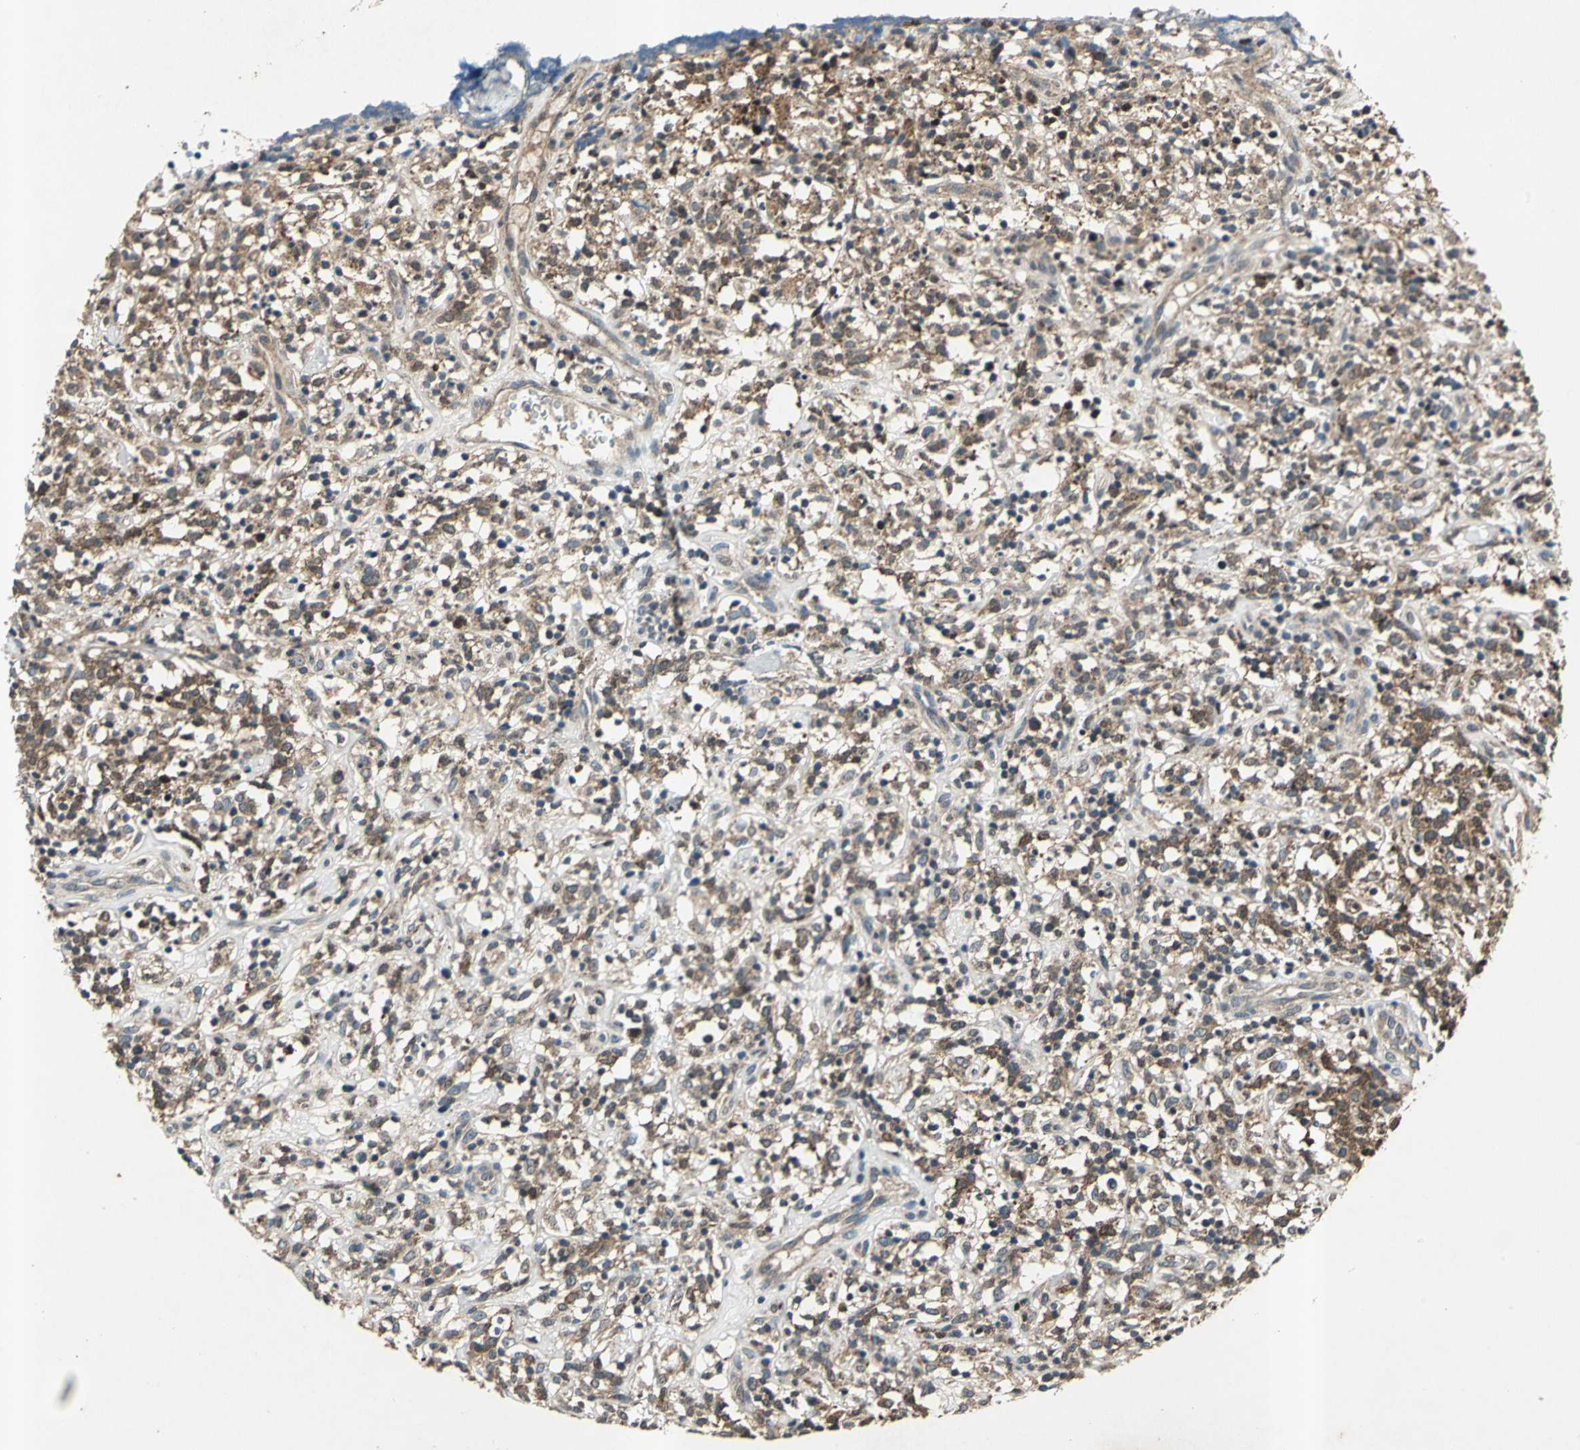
{"staining": {"intensity": "moderate", "quantity": ">75%", "location": "cytoplasmic/membranous"}, "tissue": "lymphoma", "cell_type": "Tumor cells", "image_type": "cancer", "snomed": [{"axis": "morphology", "description": "Malignant lymphoma, non-Hodgkin's type, High grade"}, {"axis": "topography", "description": "Lymph node"}], "caption": "Malignant lymphoma, non-Hodgkin's type (high-grade) tissue reveals moderate cytoplasmic/membranous expression in about >75% of tumor cells The staining was performed using DAB, with brown indicating positive protein expression. Nuclei are stained blue with hematoxylin.", "gene": "AHSA1", "patient": {"sex": "female", "age": 73}}